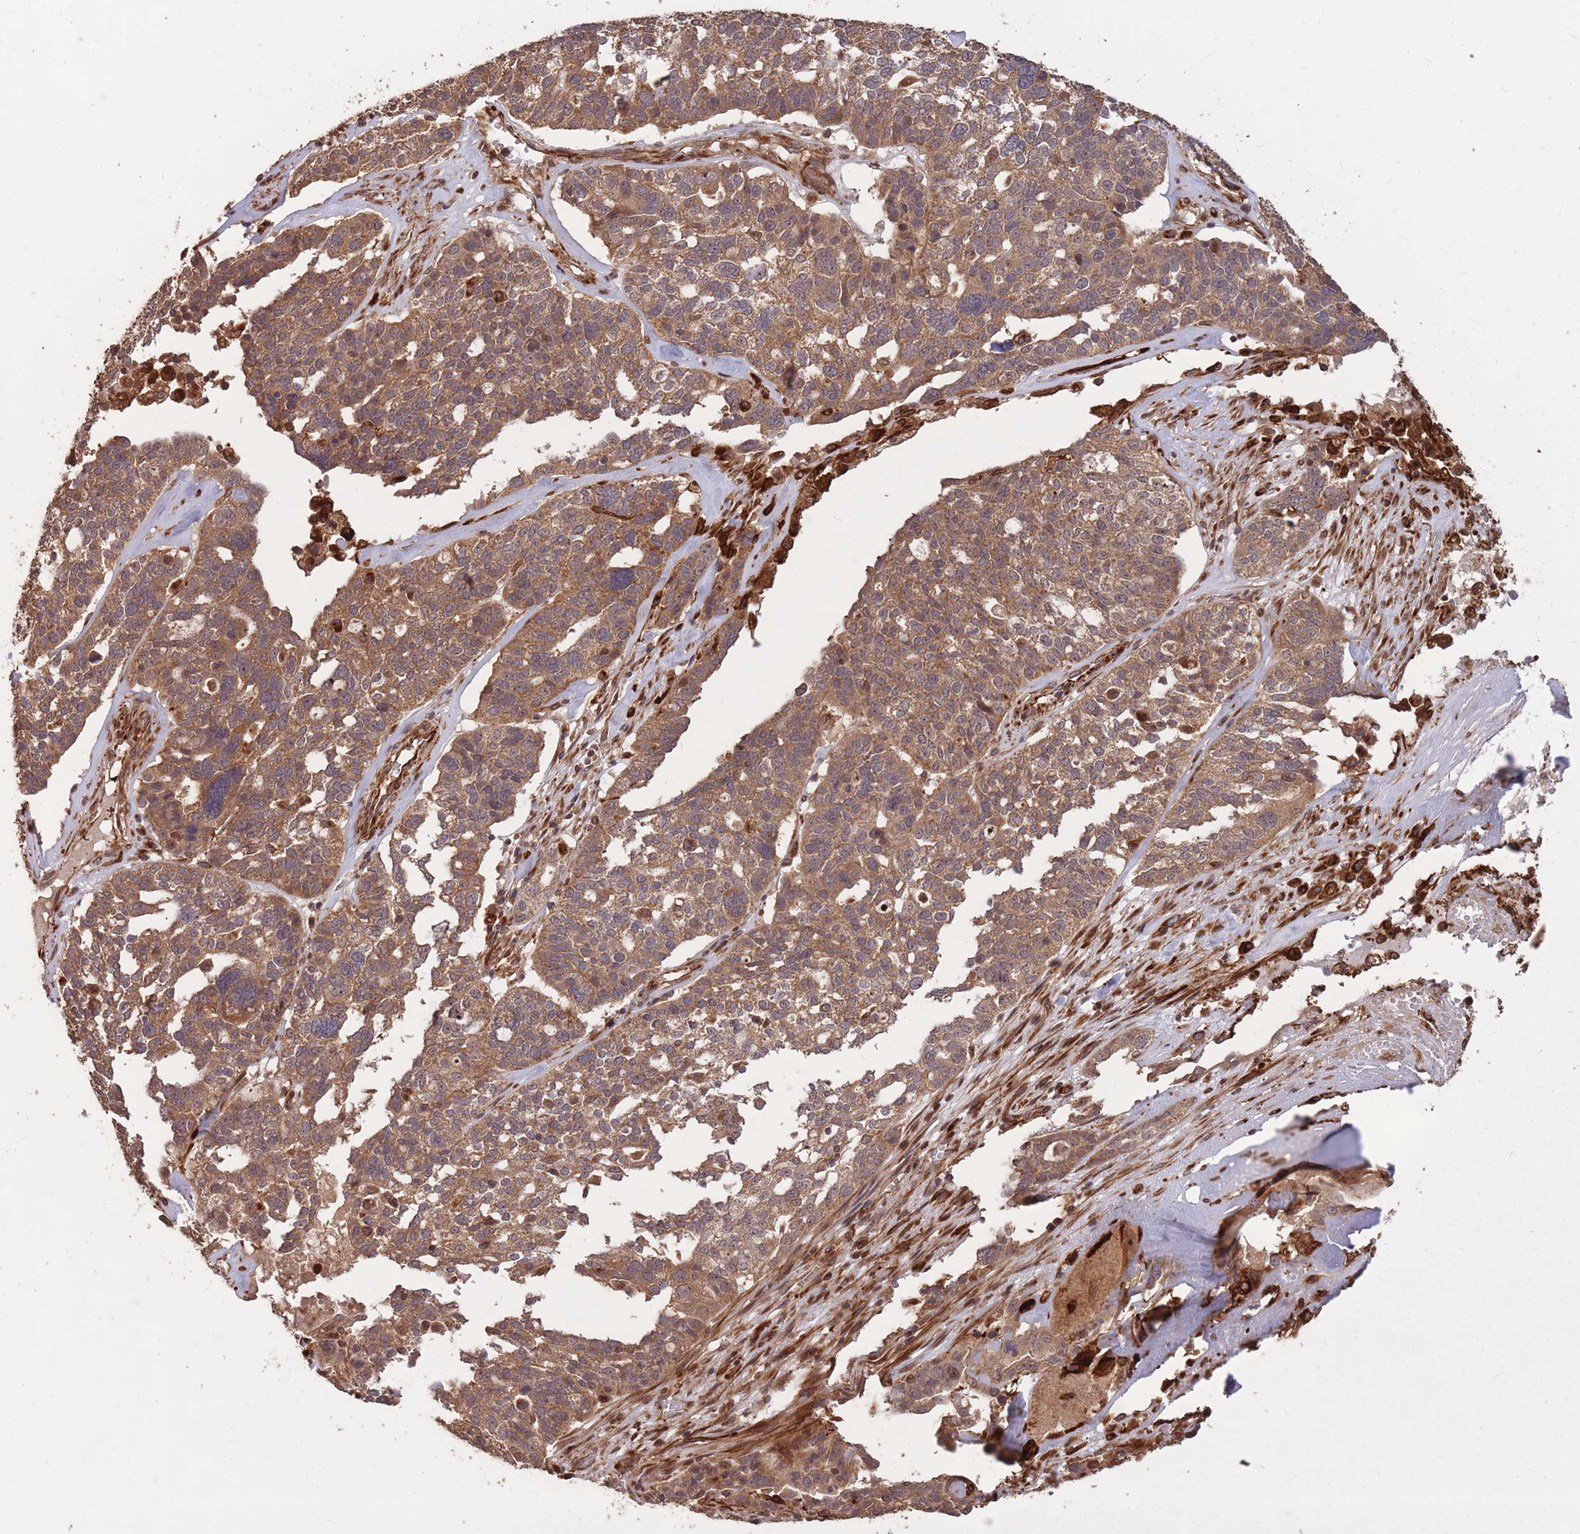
{"staining": {"intensity": "moderate", "quantity": ">75%", "location": "cytoplasmic/membranous"}, "tissue": "ovarian cancer", "cell_type": "Tumor cells", "image_type": "cancer", "snomed": [{"axis": "morphology", "description": "Cystadenocarcinoma, serous, NOS"}, {"axis": "topography", "description": "Ovary"}], "caption": "Immunohistochemistry staining of ovarian cancer, which demonstrates medium levels of moderate cytoplasmic/membranous expression in about >75% of tumor cells indicating moderate cytoplasmic/membranous protein expression. The staining was performed using DAB (3,3'-diaminobenzidine) (brown) for protein detection and nuclei were counterstained in hematoxylin (blue).", "gene": "ERBB3", "patient": {"sex": "female", "age": 59}}